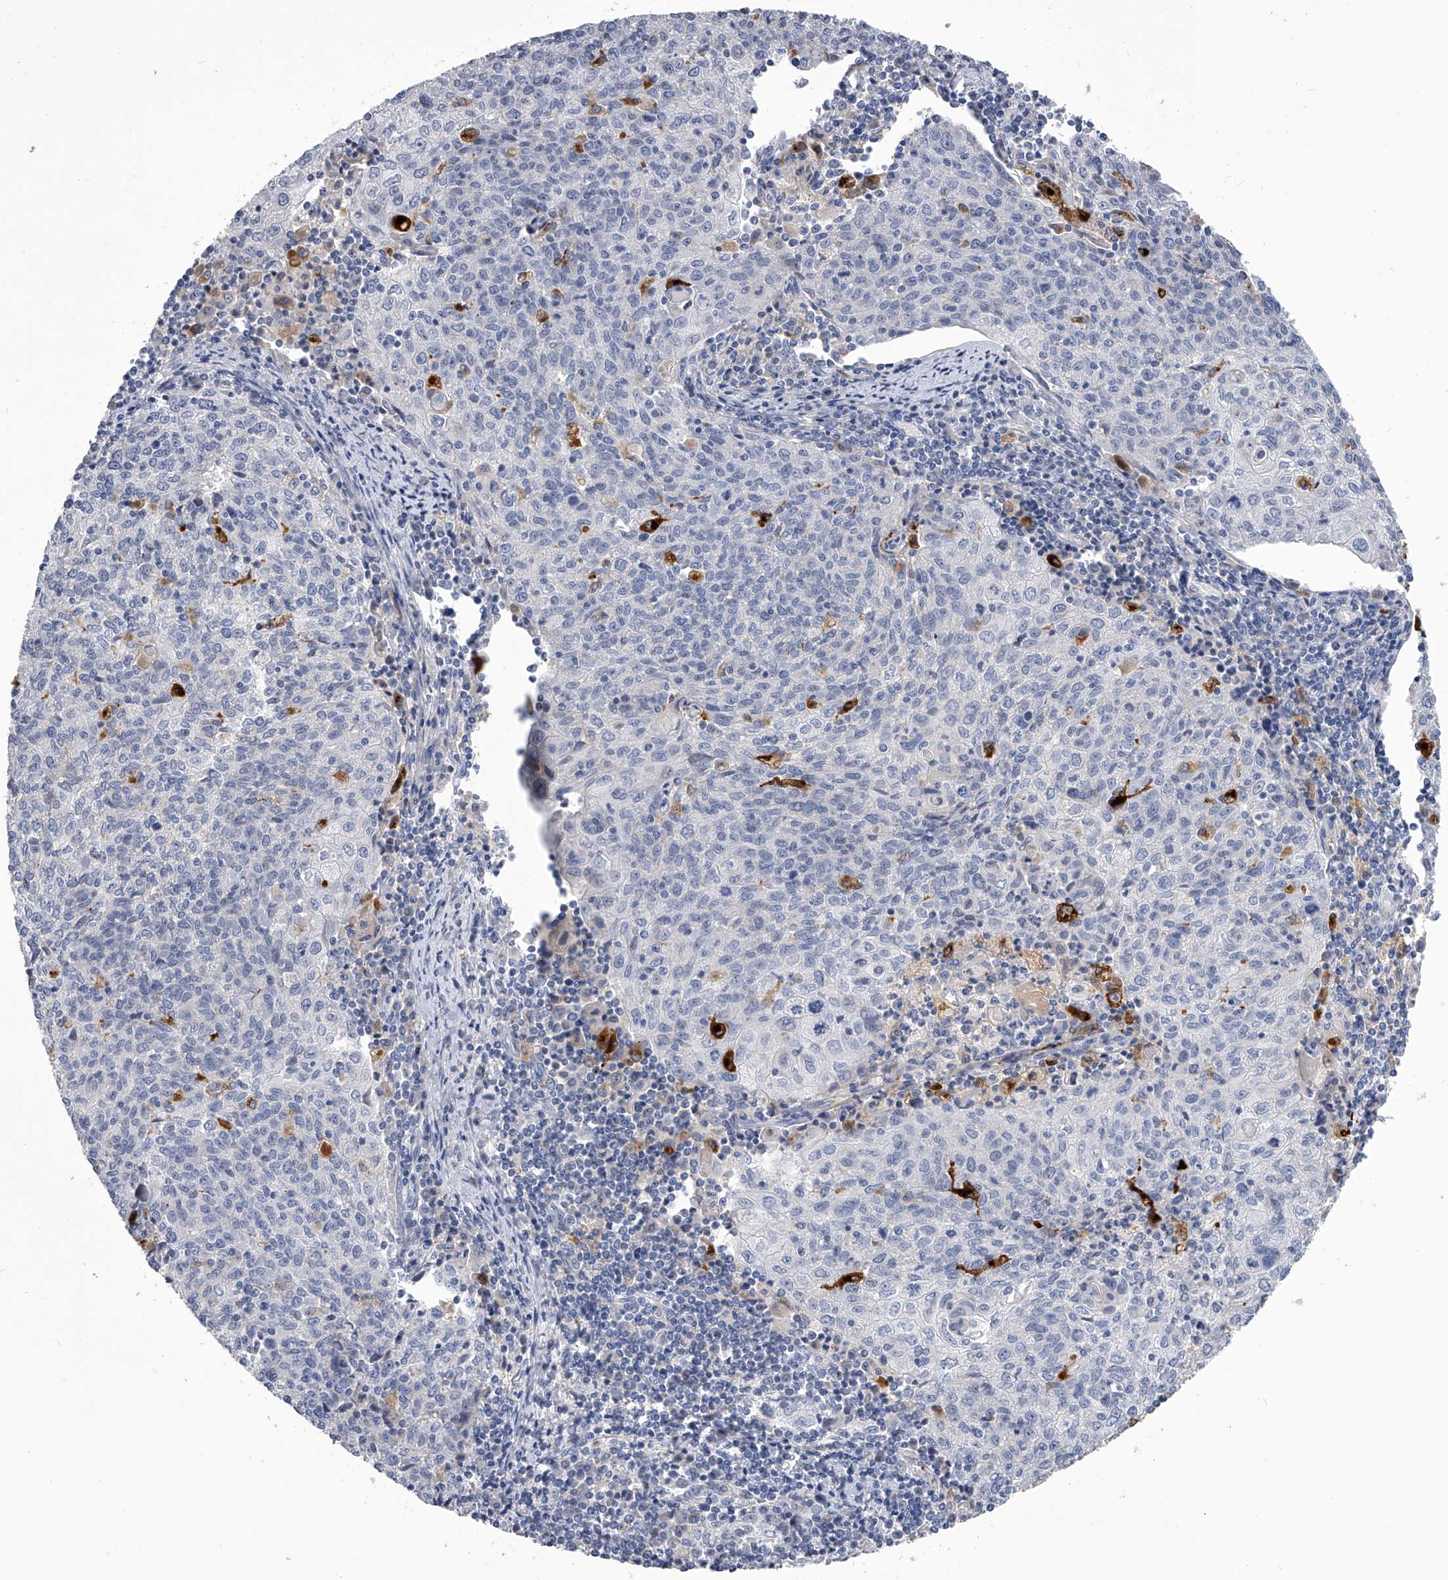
{"staining": {"intensity": "negative", "quantity": "none", "location": "none"}, "tissue": "cervical cancer", "cell_type": "Tumor cells", "image_type": "cancer", "snomed": [{"axis": "morphology", "description": "Squamous cell carcinoma, NOS"}, {"axis": "topography", "description": "Cervix"}], "caption": "Immunohistochemistry micrograph of human cervical cancer stained for a protein (brown), which shows no positivity in tumor cells.", "gene": "SPP1", "patient": {"sex": "female", "age": 48}}